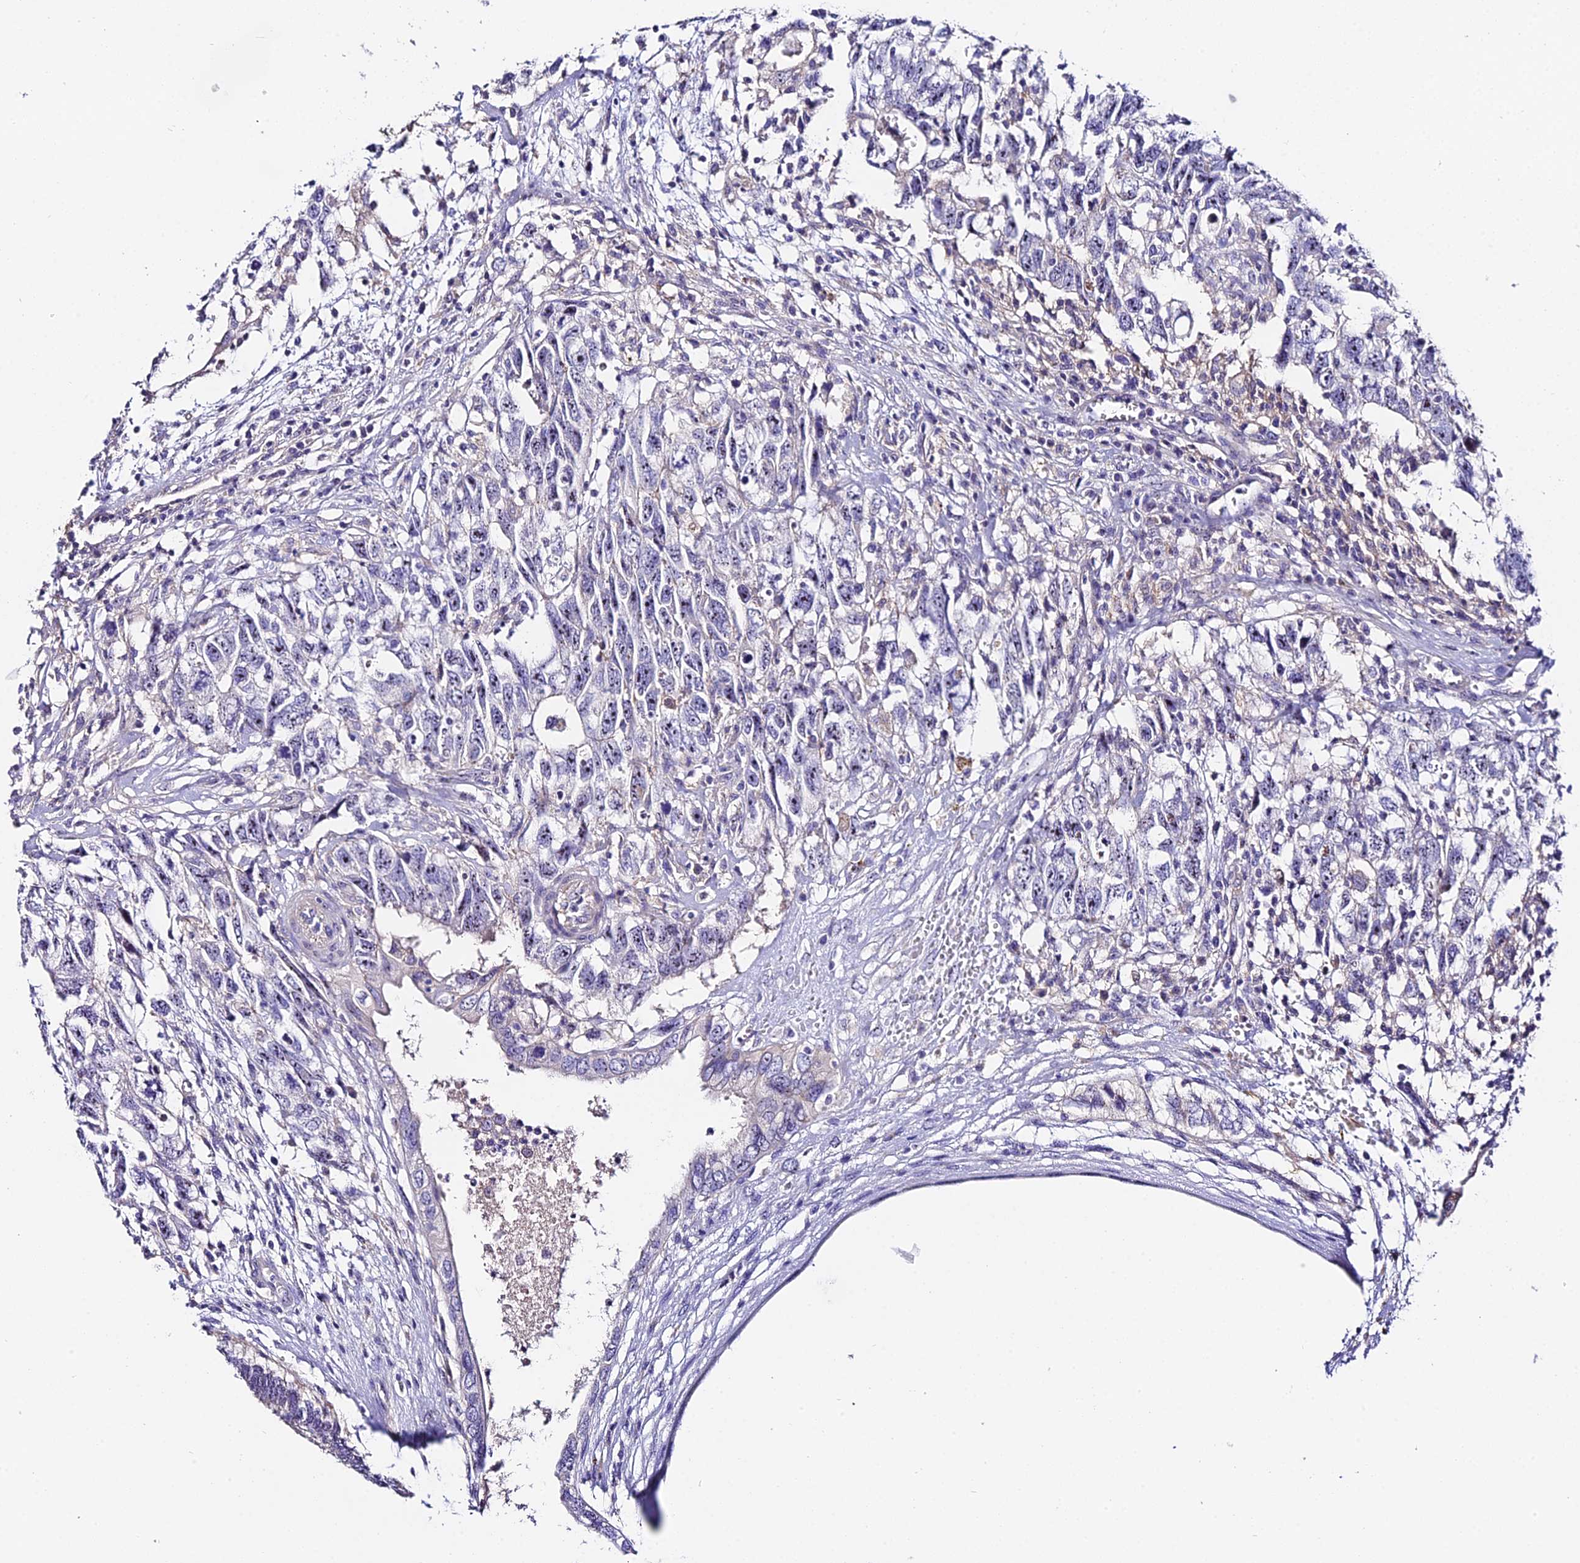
{"staining": {"intensity": "negative", "quantity": "none", "location": "none"}, "tissue": "testis cancer", "cell_type": "Tumor cells", "image_type": "cancer", "snomed": [{"axis": "morphology", "description": "Seminoma, NOS"}, {"axis": "morphology", "description": "Carcinoma, Embryonal, NOS"}, {"axis": "topography", "description": "Testis"}], "caption": "Tumor cells are negative for protein expression in human testis cancer. (DAB (3,3'-diaminobenzidine) immunohistochemistry (IHC) visualized using brightfield microscopy, high magnification).", "gene": "DUSP29", "patient": {"sex": "male", "age": 29}}